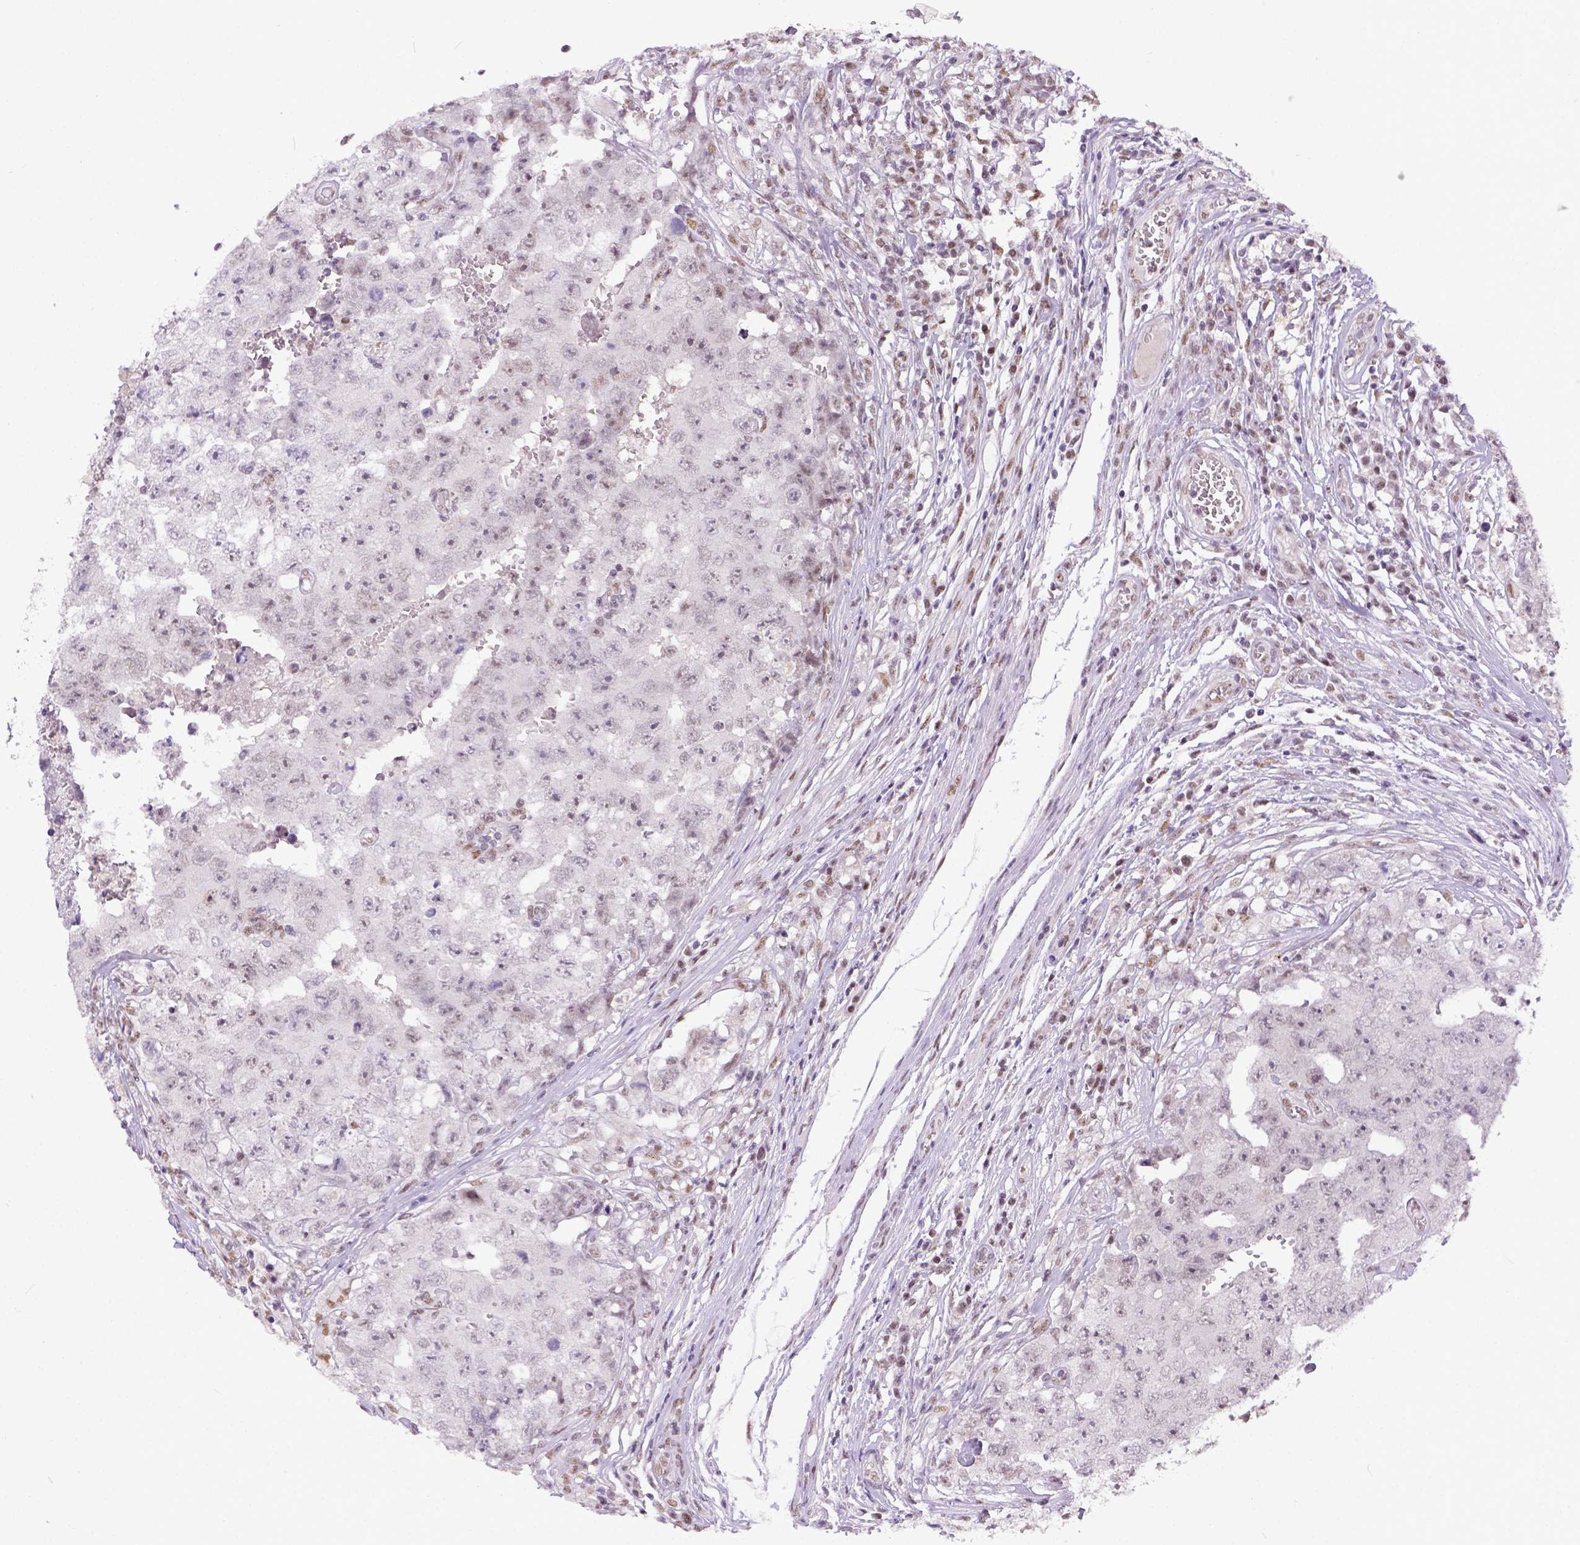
{"staining": {"intensity": "moderate", "quantity": "25%-75%", "location": "nuclear"}, "tissue": "testis cancer", "cell_type": "Tumor cells", "image_type": "cancer", "snomed": [{"axis": "morphology", "description": "Carcinoma, Embryonal, NOS"}, {"axis": "topography", "description": "Testis"}], "caption": "Embryonal carcinoma (testis) was stained to show a protein in brown. There is medium levels of moderate nuclear expression in about 25%-75% of tumor cells. The protein of interest is shown in brown color, while the nuclei are stained blue.", "gene": "ERCC1", "patient": {"sex": "male", "age": 36}}